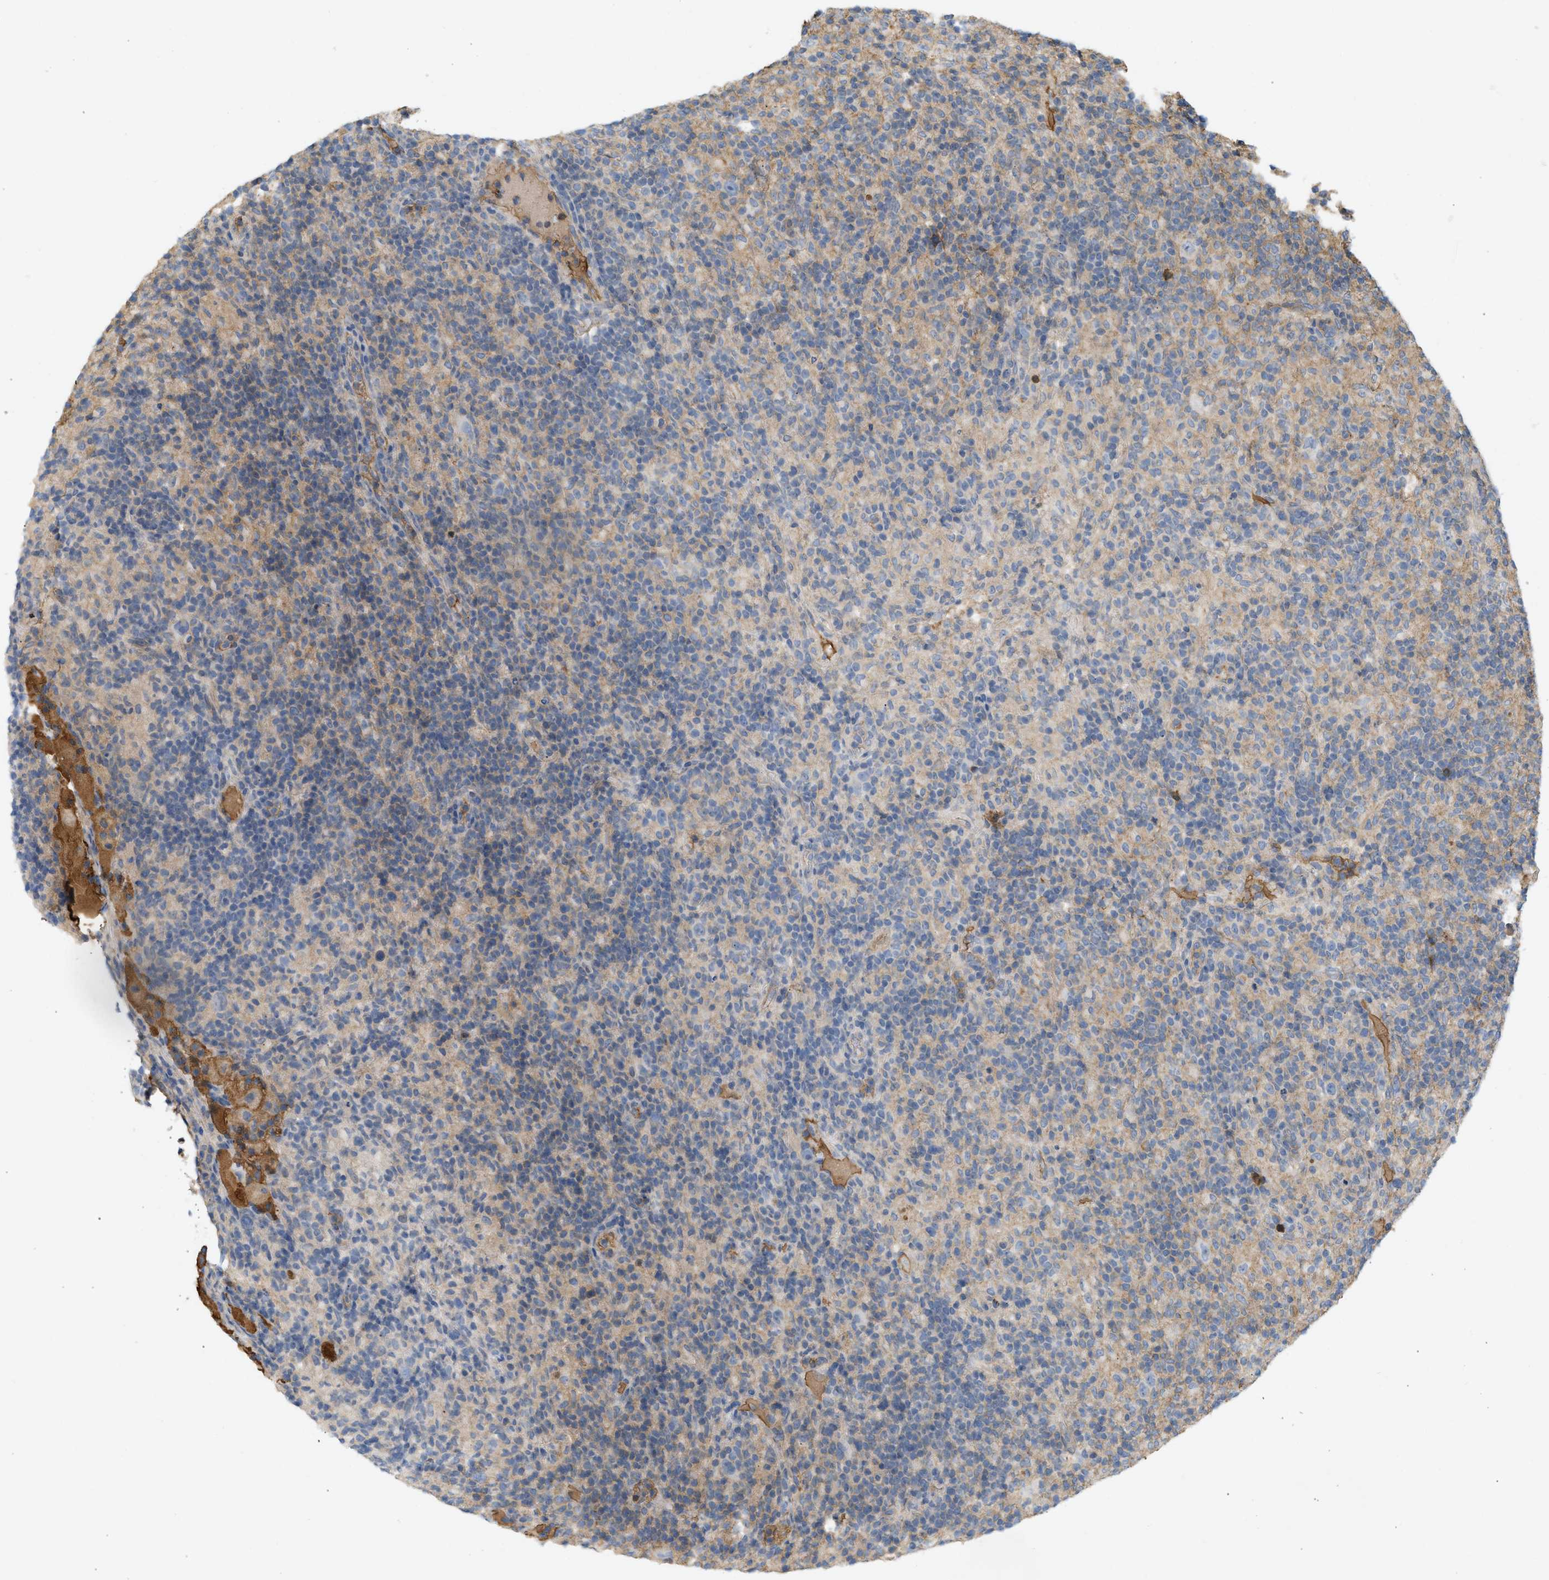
{"staining": {"intensity": "negative", "quantity": "none", "location": "none"}, "tissue": "lymphoma", "cell_type": "Tumor cells", "image_type": "cancer", "snomed": [{"axis": "morphology", "description": "Hodgkin's disease, NOS"}, {"axis": "topography", "description": "Lymph node"}], "caption": "This is an immunohistochemistry photomicrograph of human lymphoma. There is no positivity in tumor cells.", "gene": "F8", "patient": {"sex": "male", "age": 70}}